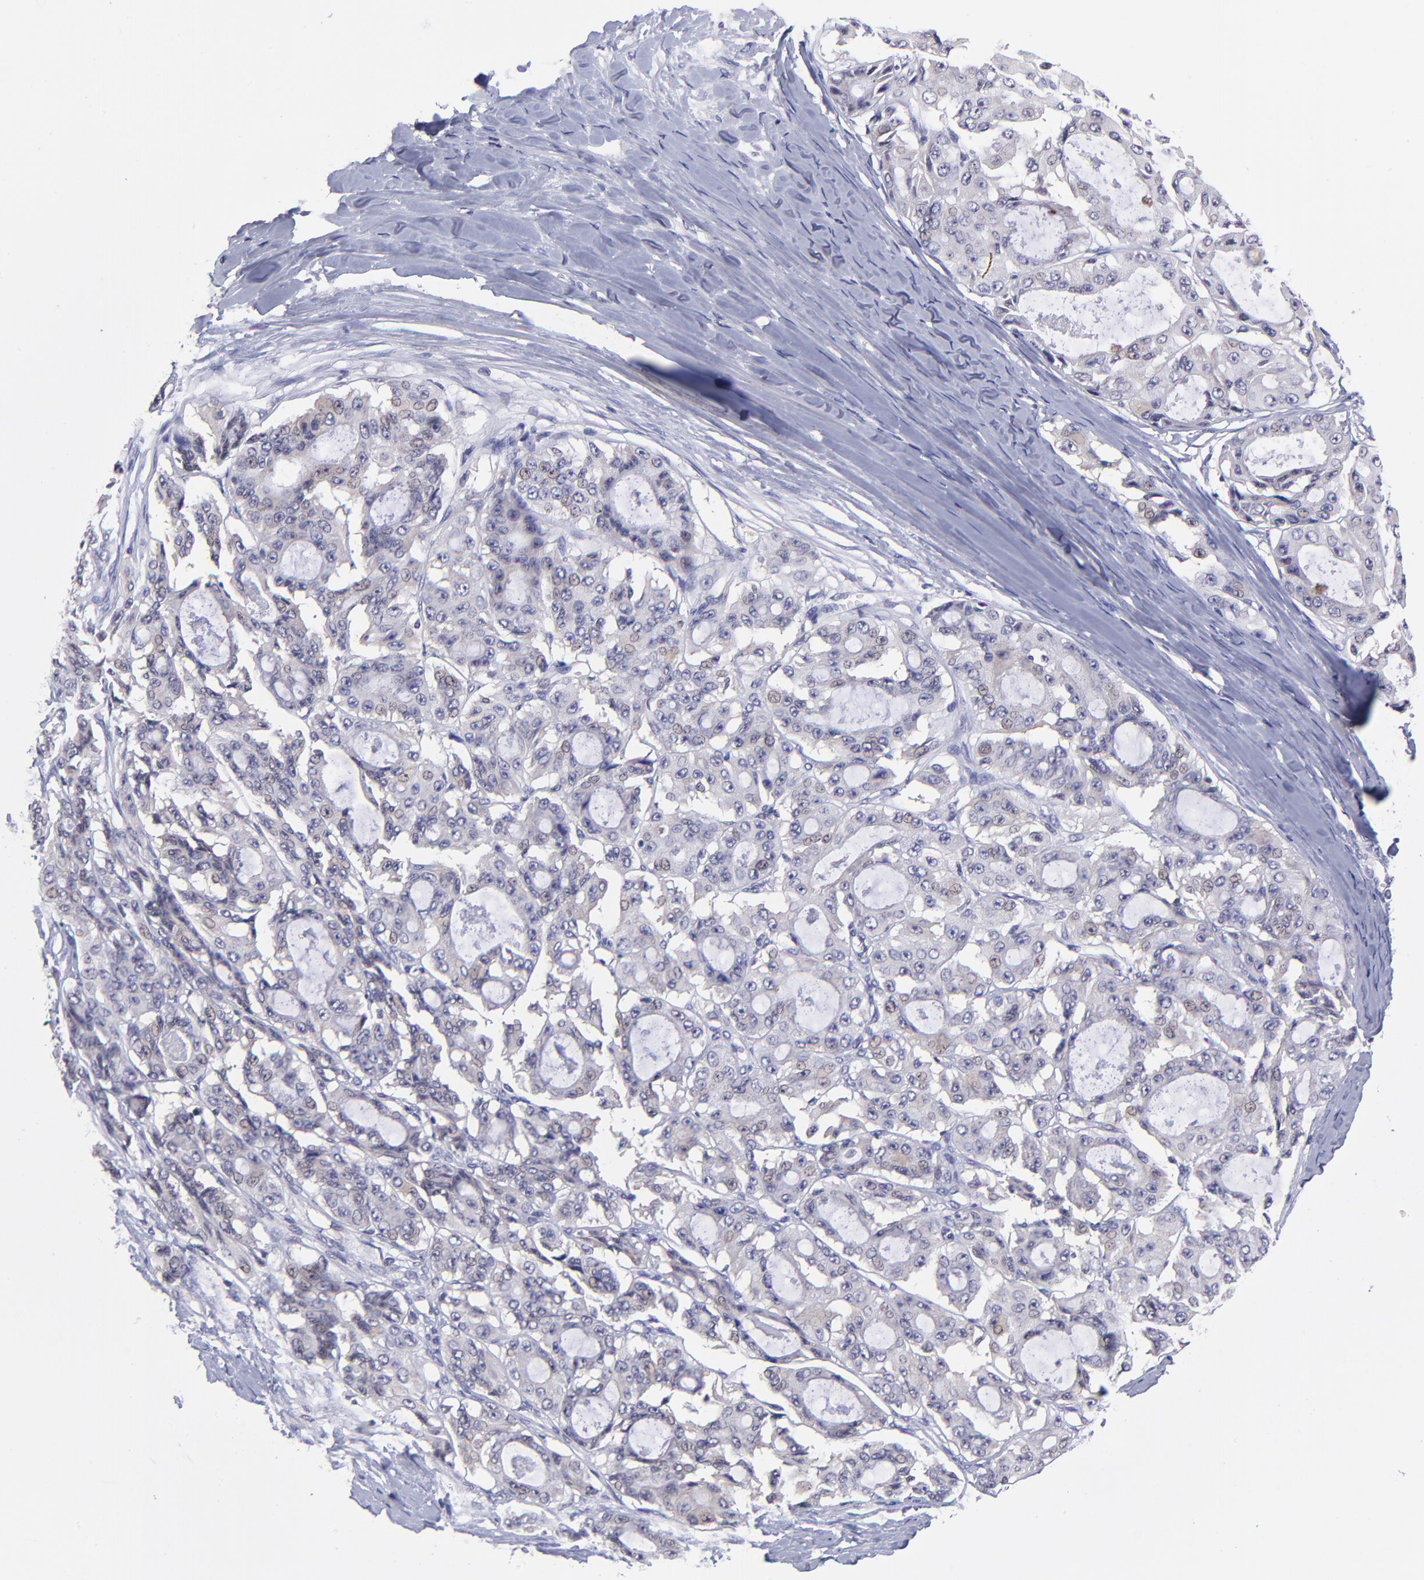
{"staining": {"intensity": "weak", "quantity": ">75%", "location": "cytoplasmic/membranous"}, "tissue": "ovarian cancer", "cell_type": "Tumor cells", "image_type": "cancer", "snomed": [{"axis": "morphology", "description": "Carcinoma, endometroid"}, {"axis": "topography", "description": "Ovary"}], "caption": "A brown stain labels weak cytoplasmic/membranous staining of a protein in ovarian cancer tumor cells. Using DAB (brown) and hematoxylin (blue) stains, captured at high magnification using brightfield microscopy.", "gene": "NSF", "patient": {"sex": "female", "age": 52}}